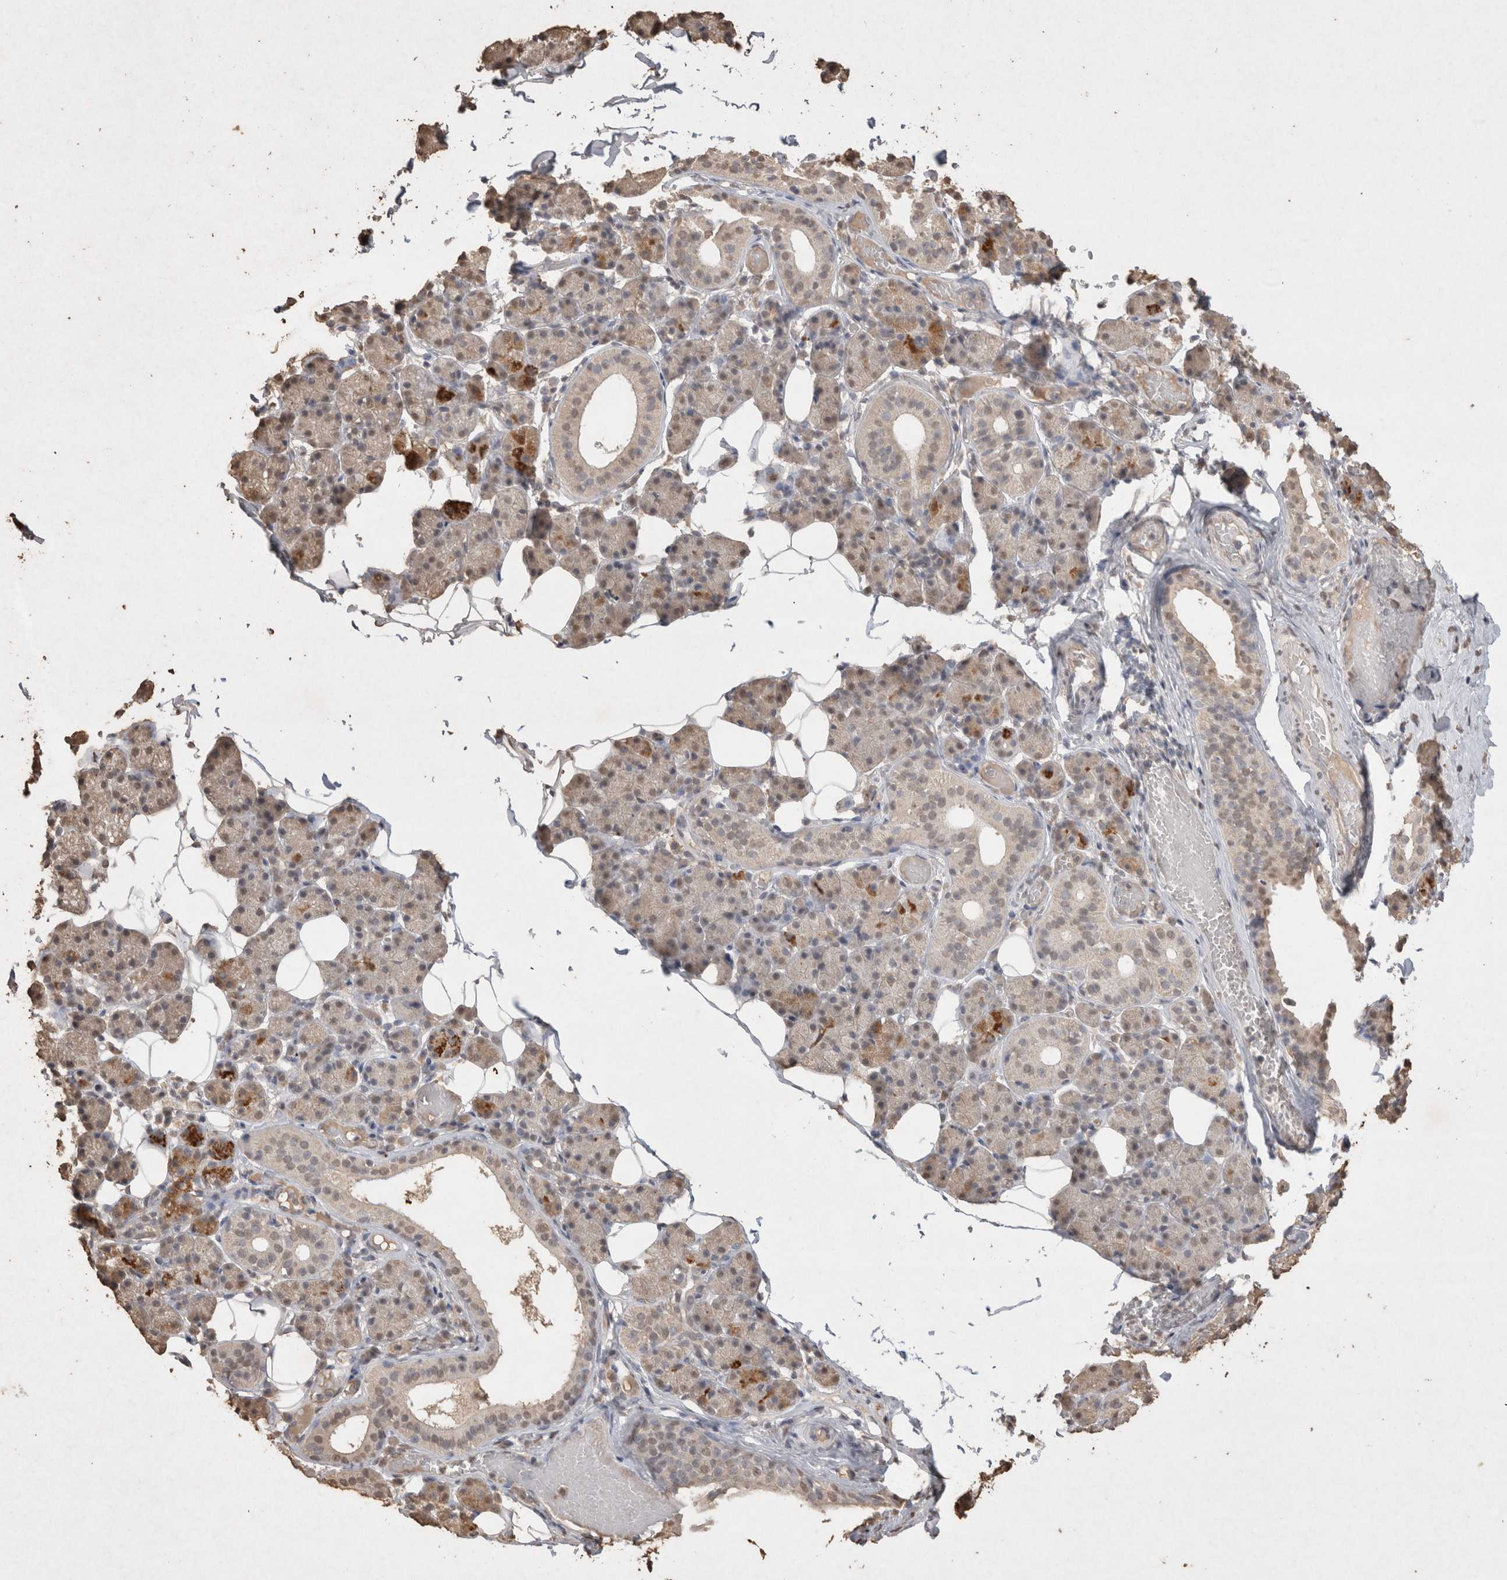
{"staining": {"intensity": "strong", "quantity": "<25%", "location": "cytoplasmic/membranous"}, "tissue": "salivary gland", "cell_type": "Glandular cells", "image_type": "normal", "snomed": [{"axis": "morphology", "description": "Normal tissue, NOS"}, {"axis": "topography", "description": "Salivary gland"}], "caption": "The immunohistochemical stain labels strong cytoplasmic/membranous staining in glandular cells of benign salivary gland.", "gene": "MLX", "patient": {"sex": "female", "age": 33}}